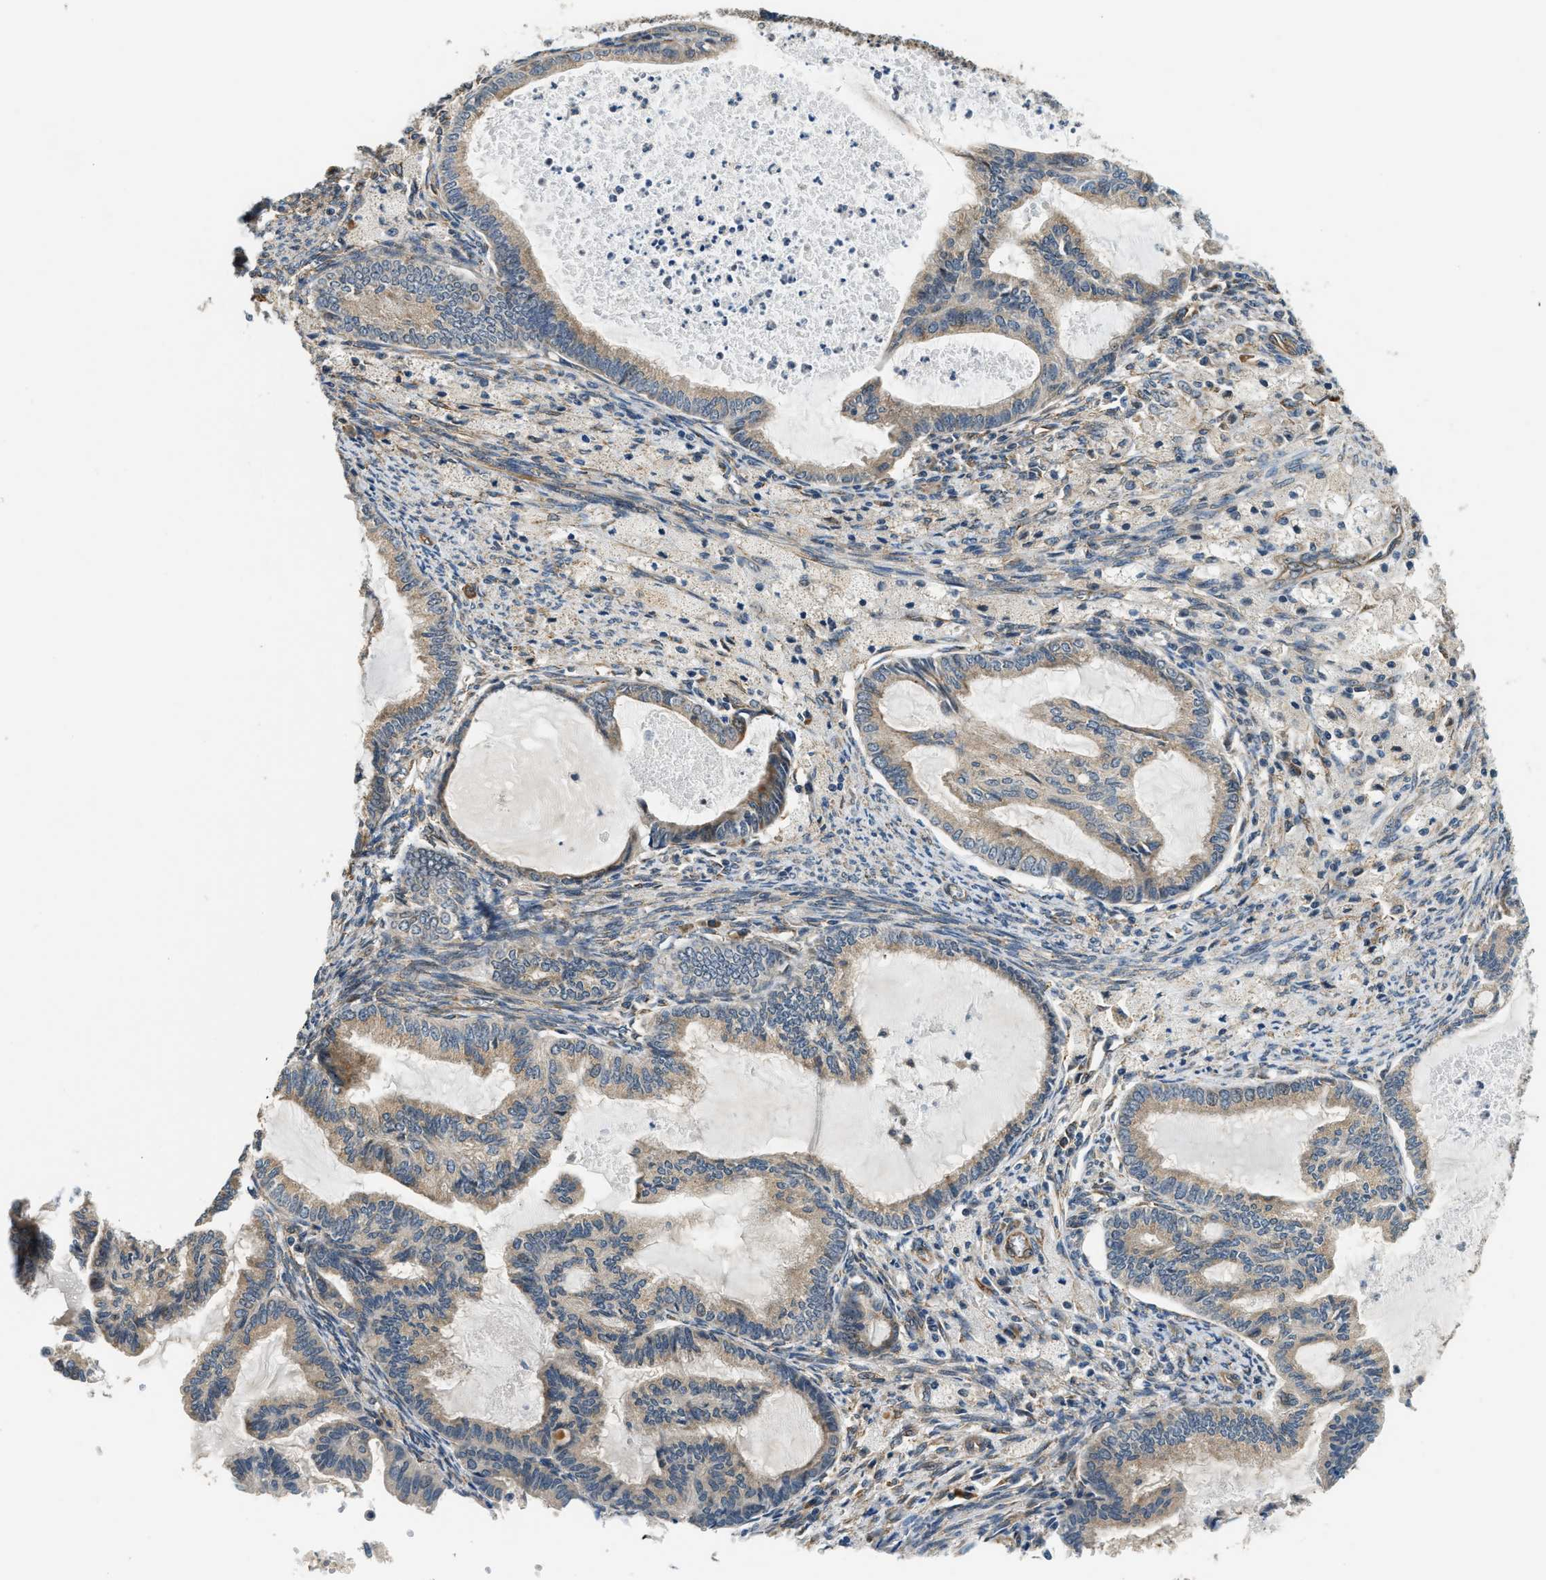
{"staining": {"intensity": "moderate", "quantity": ">75%", "location": "cytoplasmic/membranous"}, "tissue": "cervical cancer", "cell_type": "Tumor cells", "image_type": "cancer", "snomed": [{"axis": "morphology", "description": "Normal tissue, NOS"}, {"axis": "morphology", "description": "Adenocarcinoma, NOS"}, {"axis": "topography", "description": "Cervix"}, {"axis": "topography", "description": "Endometrium"}], "caption": "Adenocarcinoma (cervical) stained for a protein (brown) exhibits moderate cytoplasmic/membranous positive expression in approximately >75% of tumor cells.", "gene": "ALOX12", "patient": {"sex": "female", "age": 86}}